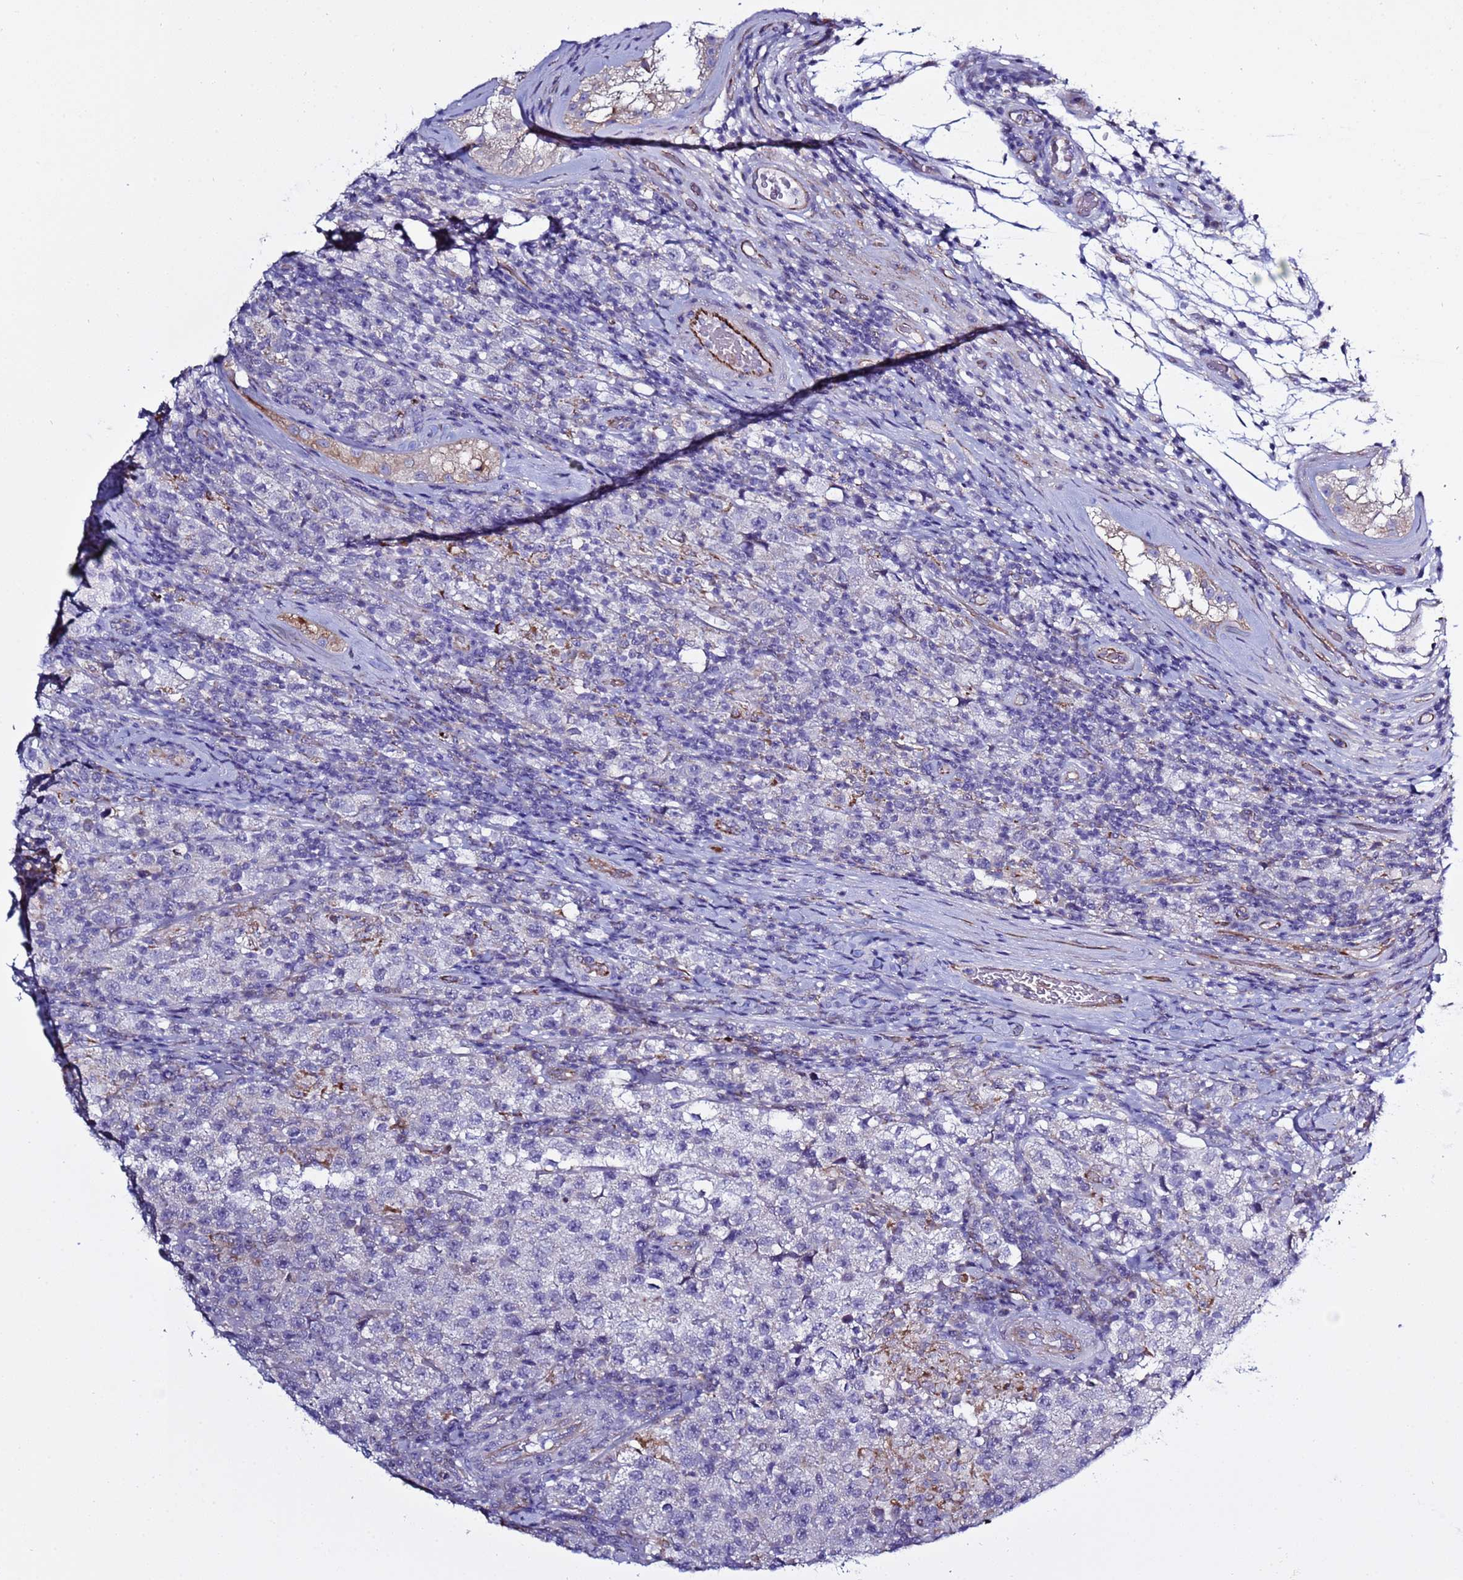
{"staining": {"intensity": "negative", "quantity": "none", "location": "none"}, "tissue": "testis cancer", "cell_type": "Tumor cells", "image_type": "cancer", "snomed": [{"axis": "morphology", "description": "Seminoma, NOS"}, {"axis": "morphology", "description": "Carcinoma, Embryonal, NOS"}, {"axis": "topography", "description": "Testis"}], "caption": "Immunohistochemical staining of testis cancer (seminoma) reveals no significant expression in tumor cells.", "gene": "ABHD17B", "patient": {"sex": "male", "age": 41}}